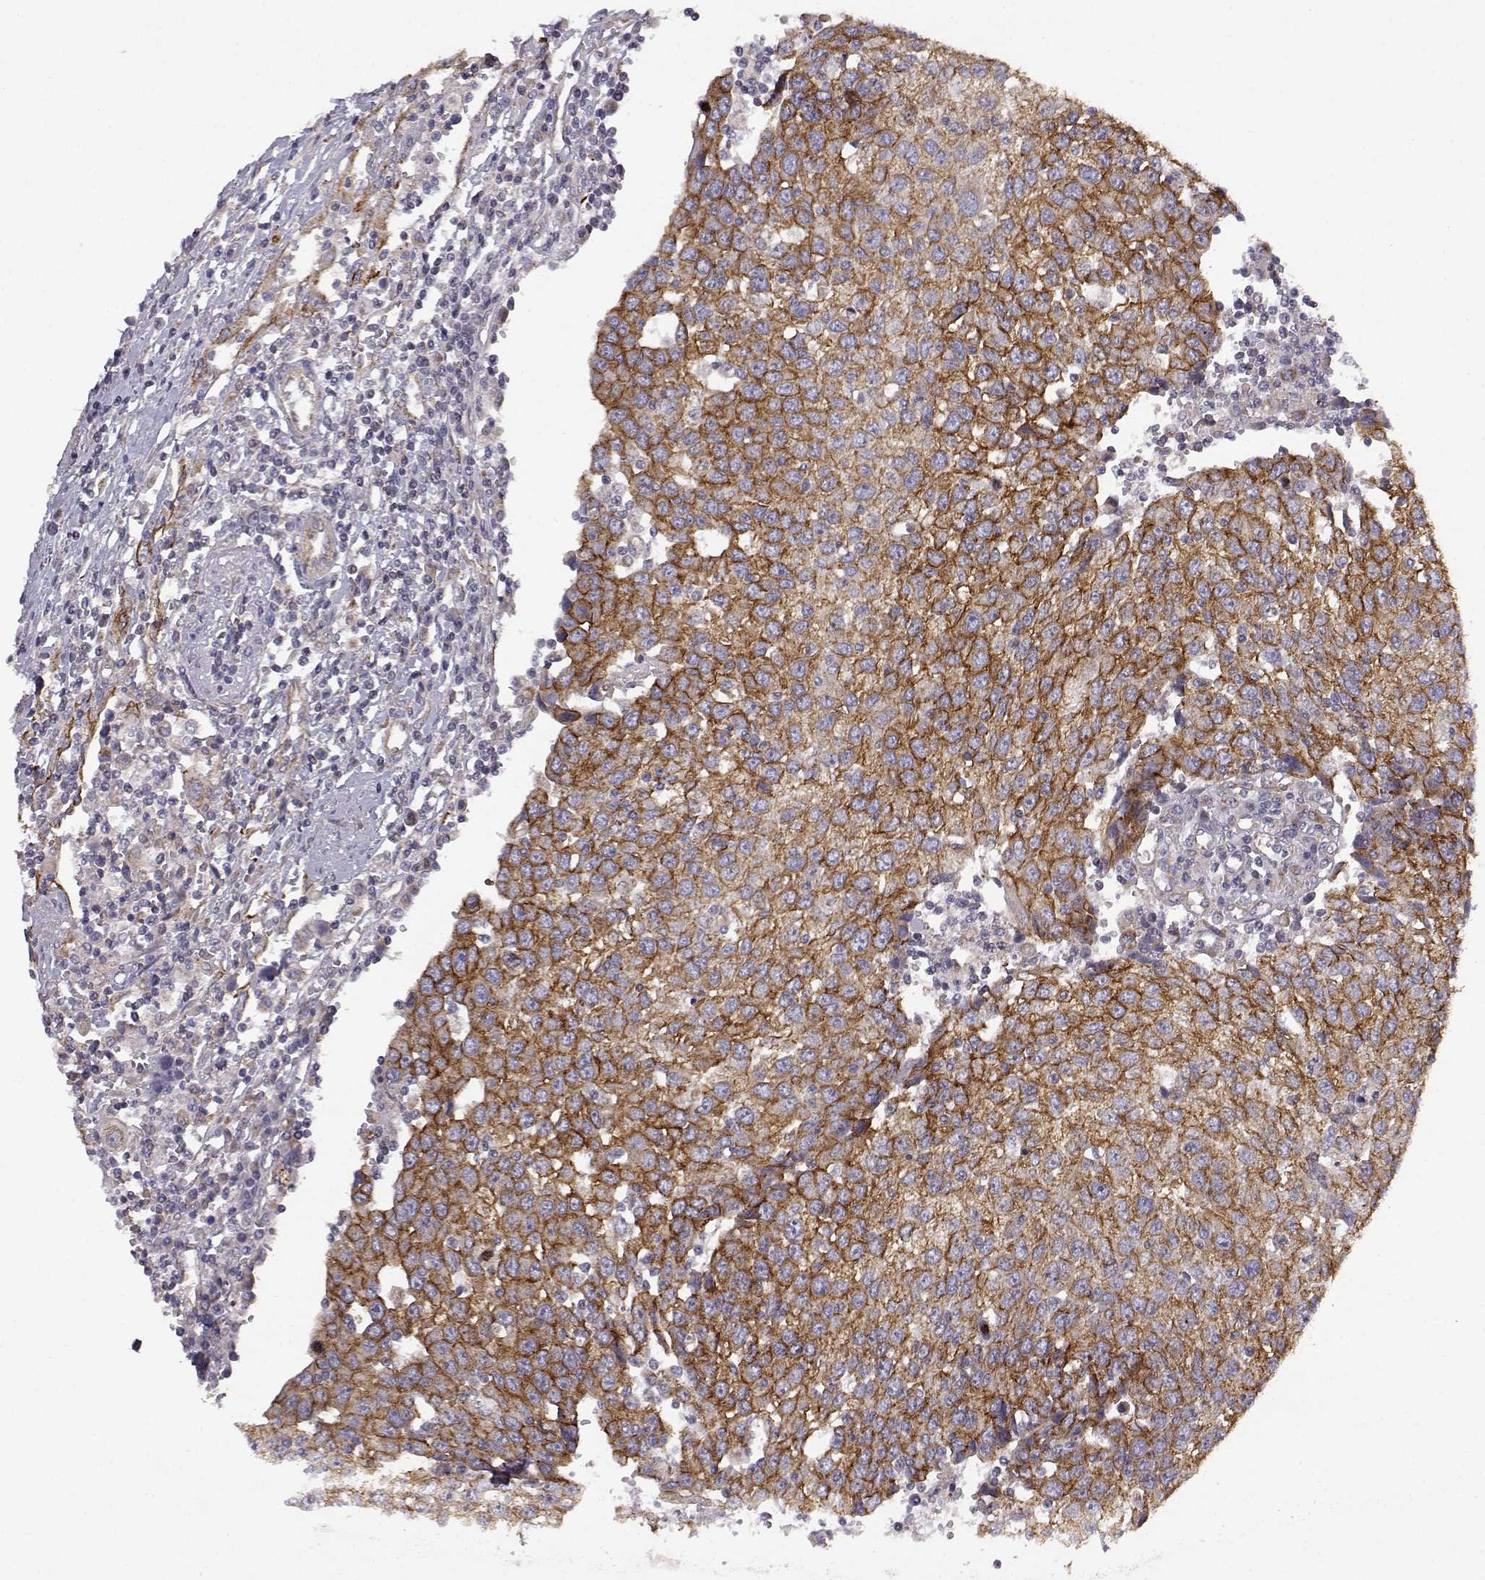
{"staining": {"intensity": "moderate", "quantity": "25%-75%", "location": "cytoplasmic/membranous"}, "tissue": "urothelial cancer", "cell_type": "Tumor cells", "image_type": "cancer", "snomed": [{"axis": "morphology", "description": "Urothelial carcinoma, High grade"}, {"axis": "topography", "description": "Urinary bladder"}], "caption": "A high-resolution micrograph shows IHC staining of high-grade urothelial carcinoma, which exhibits moderate cytoplasmic/membranous staining in approximately 25%-75% of tumor cells.", "gene": "DDC", "patient": {"sex": "female", "age": 85}}